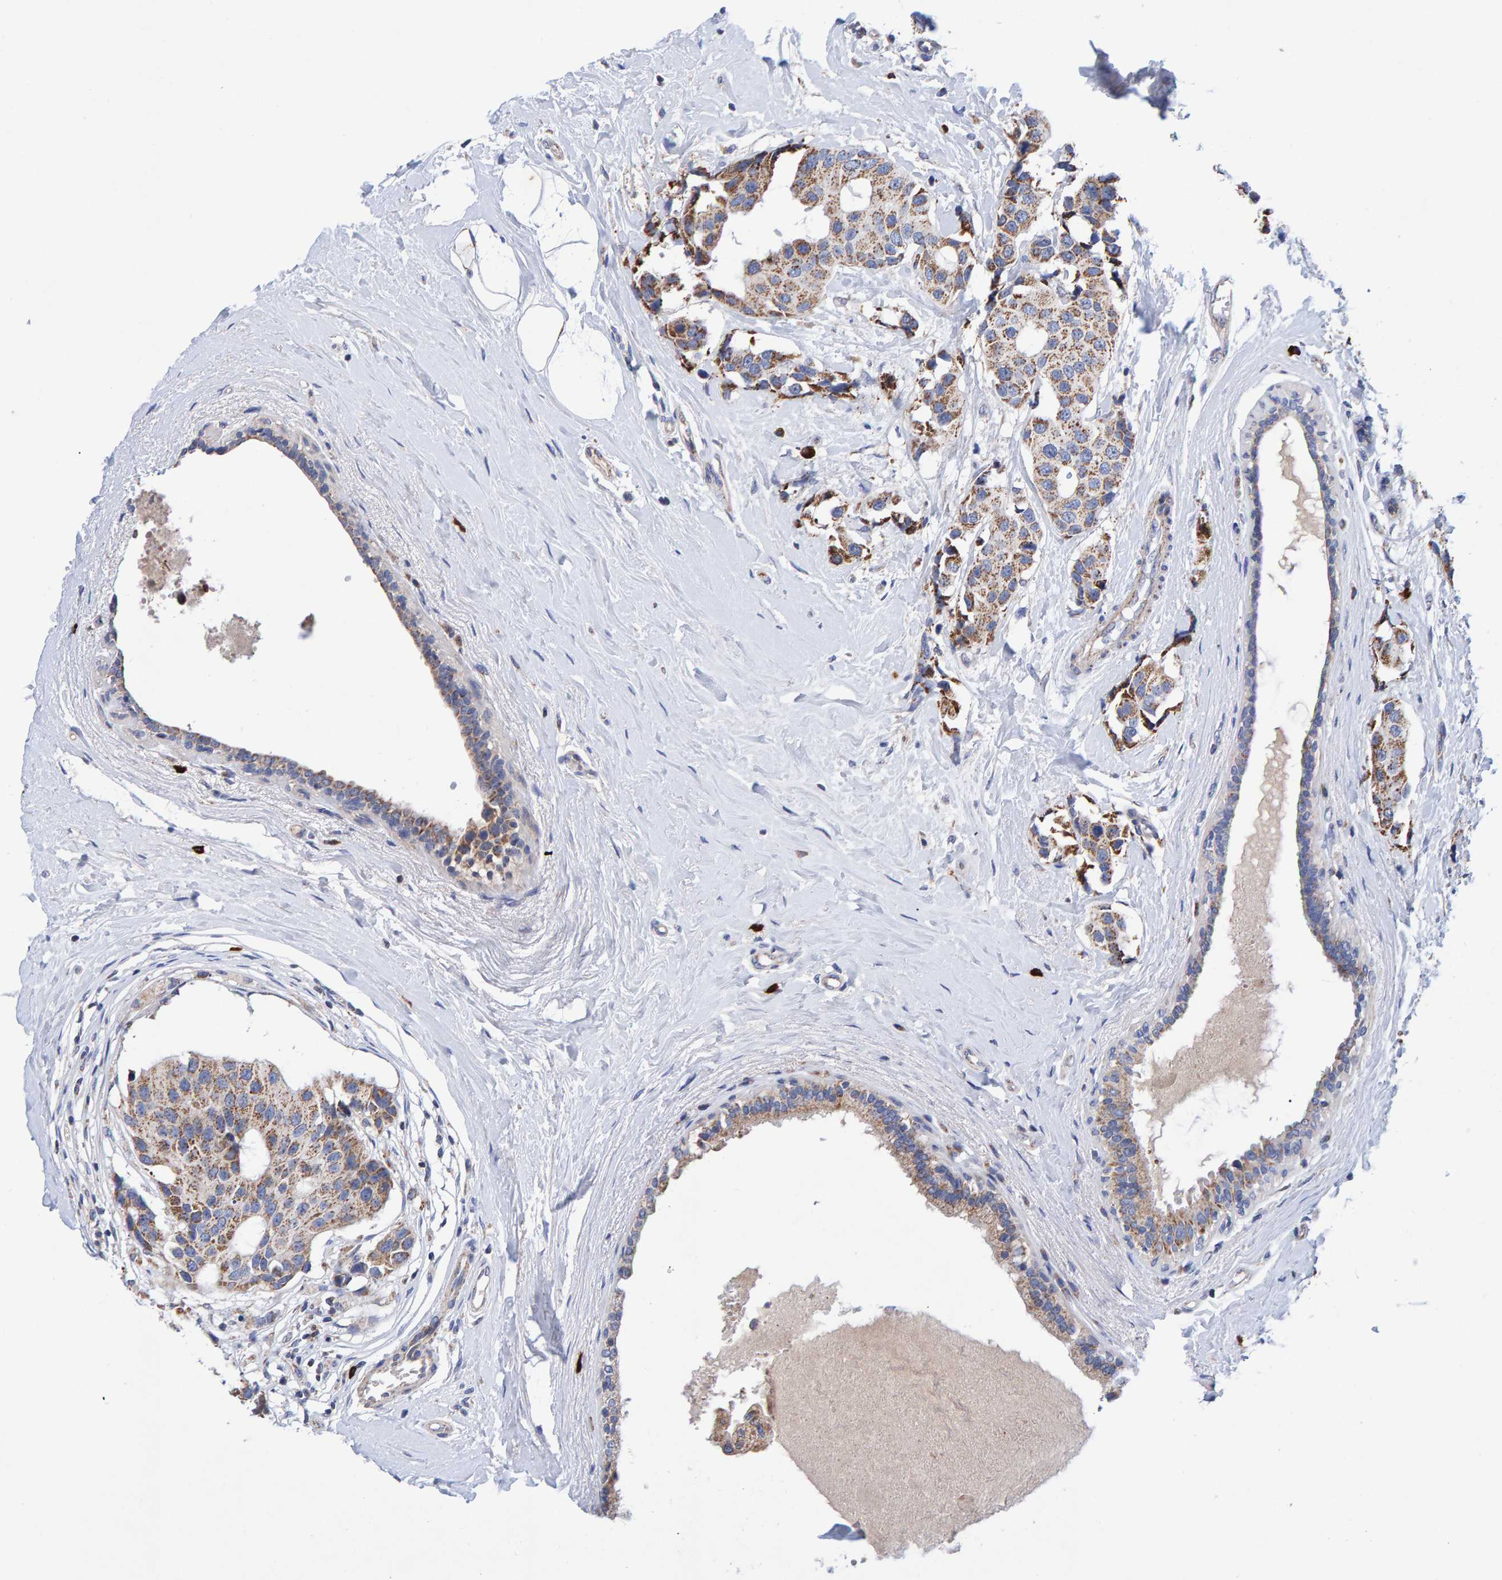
{"staining": {"intensity": "moderate", "quantity": ">75%", "location": "cytoplasmic/membranous"}, "tissue": "breast cancer", "cell_type": "Tumor cells", "image_type": "cancer", "snomed": [{"axis": "morphology", "description": "Normal tissue, NOS"}, {"axis": "morphology", "description": "Duct carcinoma"}, {"axis": "topography", "description": "Breast"}], "caption": "High-power microscopy captured an immunohistochemistry micrograph of breast cancer, revealing moderate cytoplasmic/membranous expression in about >75% of tumor cells.", "gene": "EFR3A", "patient": {"sex": "female", "age": 39}}